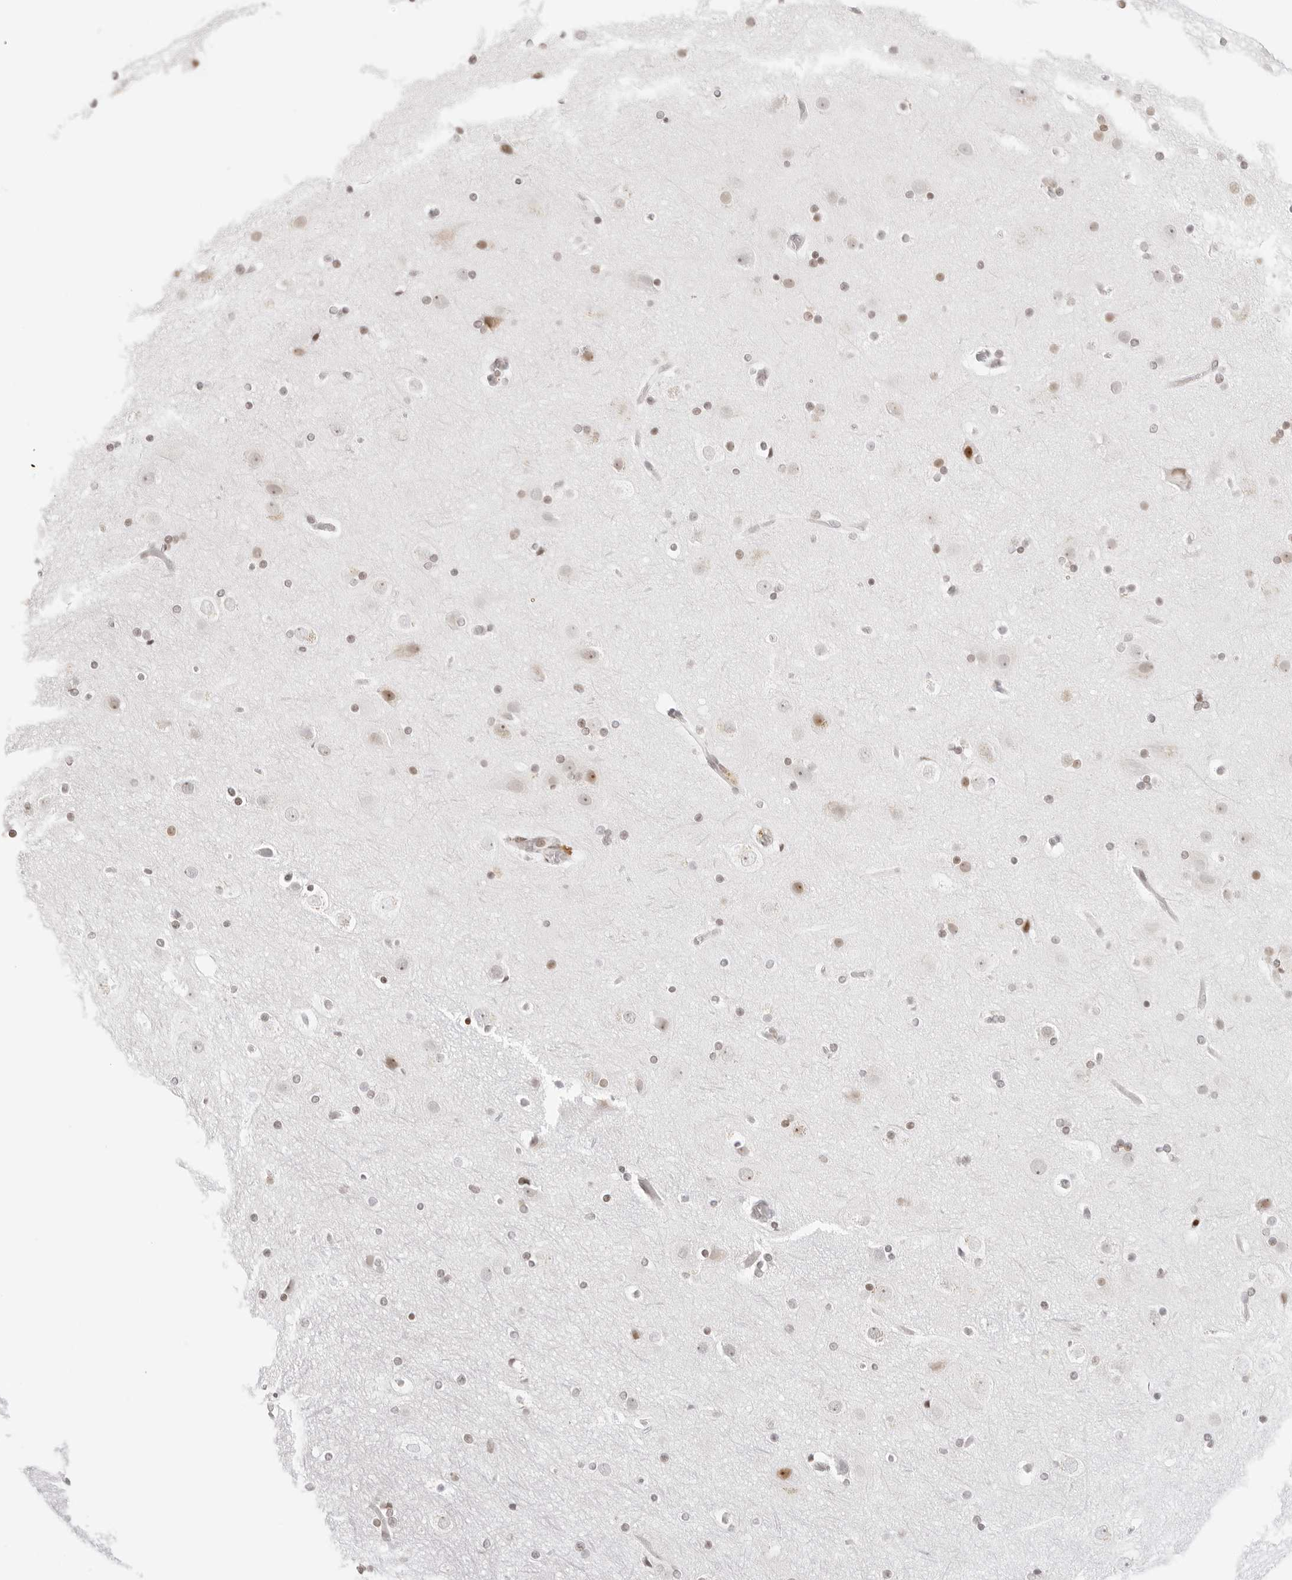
{"staining": {"intensity": "moderate", "quantity": "25%-75%", "location": "nuclear"}, "tissue": "cerebral cortex", "cell_type": "Endothelial cells", "image_type": "normal", "snomed": [{"axis": "morphology", "description": "Normal tissue, NOS"}, {"axis": "topography", "description": "Cerebral cortex"}], "caption": "About 25%-75% of endothelial cells in unremarkable cerebral cortex show moderate nuclear protein expression as visualized by brown immunohistochemical staining.", "gene": "RCC1", "patient": {"sex": "male", "age": 57}}